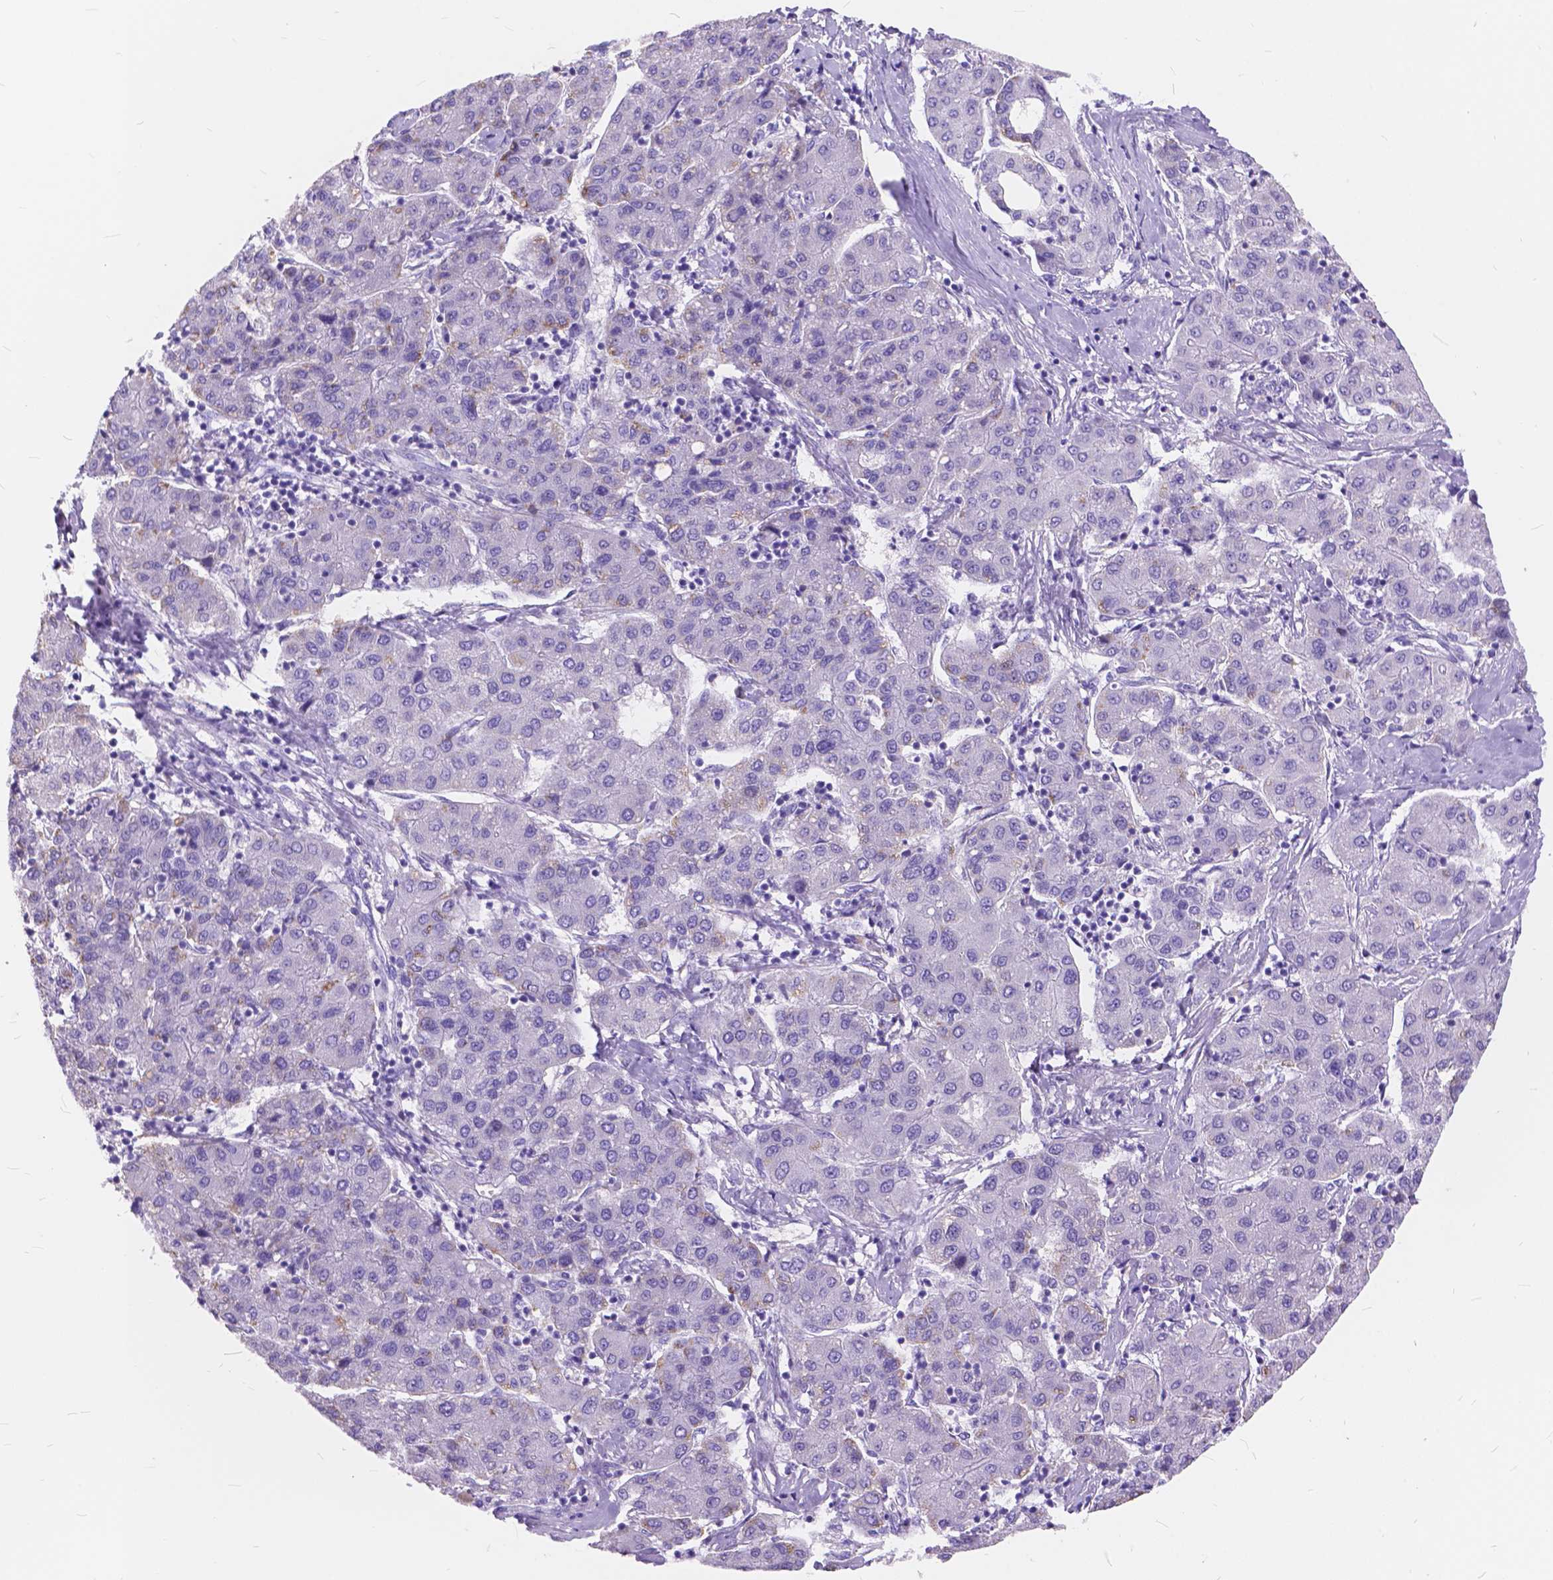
{"staining": {"intensity": "weak", "quantity": "<25%", "location": "cytoplasmic/membranous"}, "tissue": "liver cancer", "cell_type": "Tumor cells", "image_type": "cancer", "snomed": [{"axis": "morphology", "description": "Carcinoma, Hepatocellular, NOS"}, {"axis": "topography", "description": "Liver"}], "caption": "DAB (3,3'-diaminobenzidine) immunohistochemical staining of liver hepatocellular carcinoma exhibits no significant expression in tumor cells.", "gene": "FOXL2", "patient": {"sex": "male", "age": 65}}